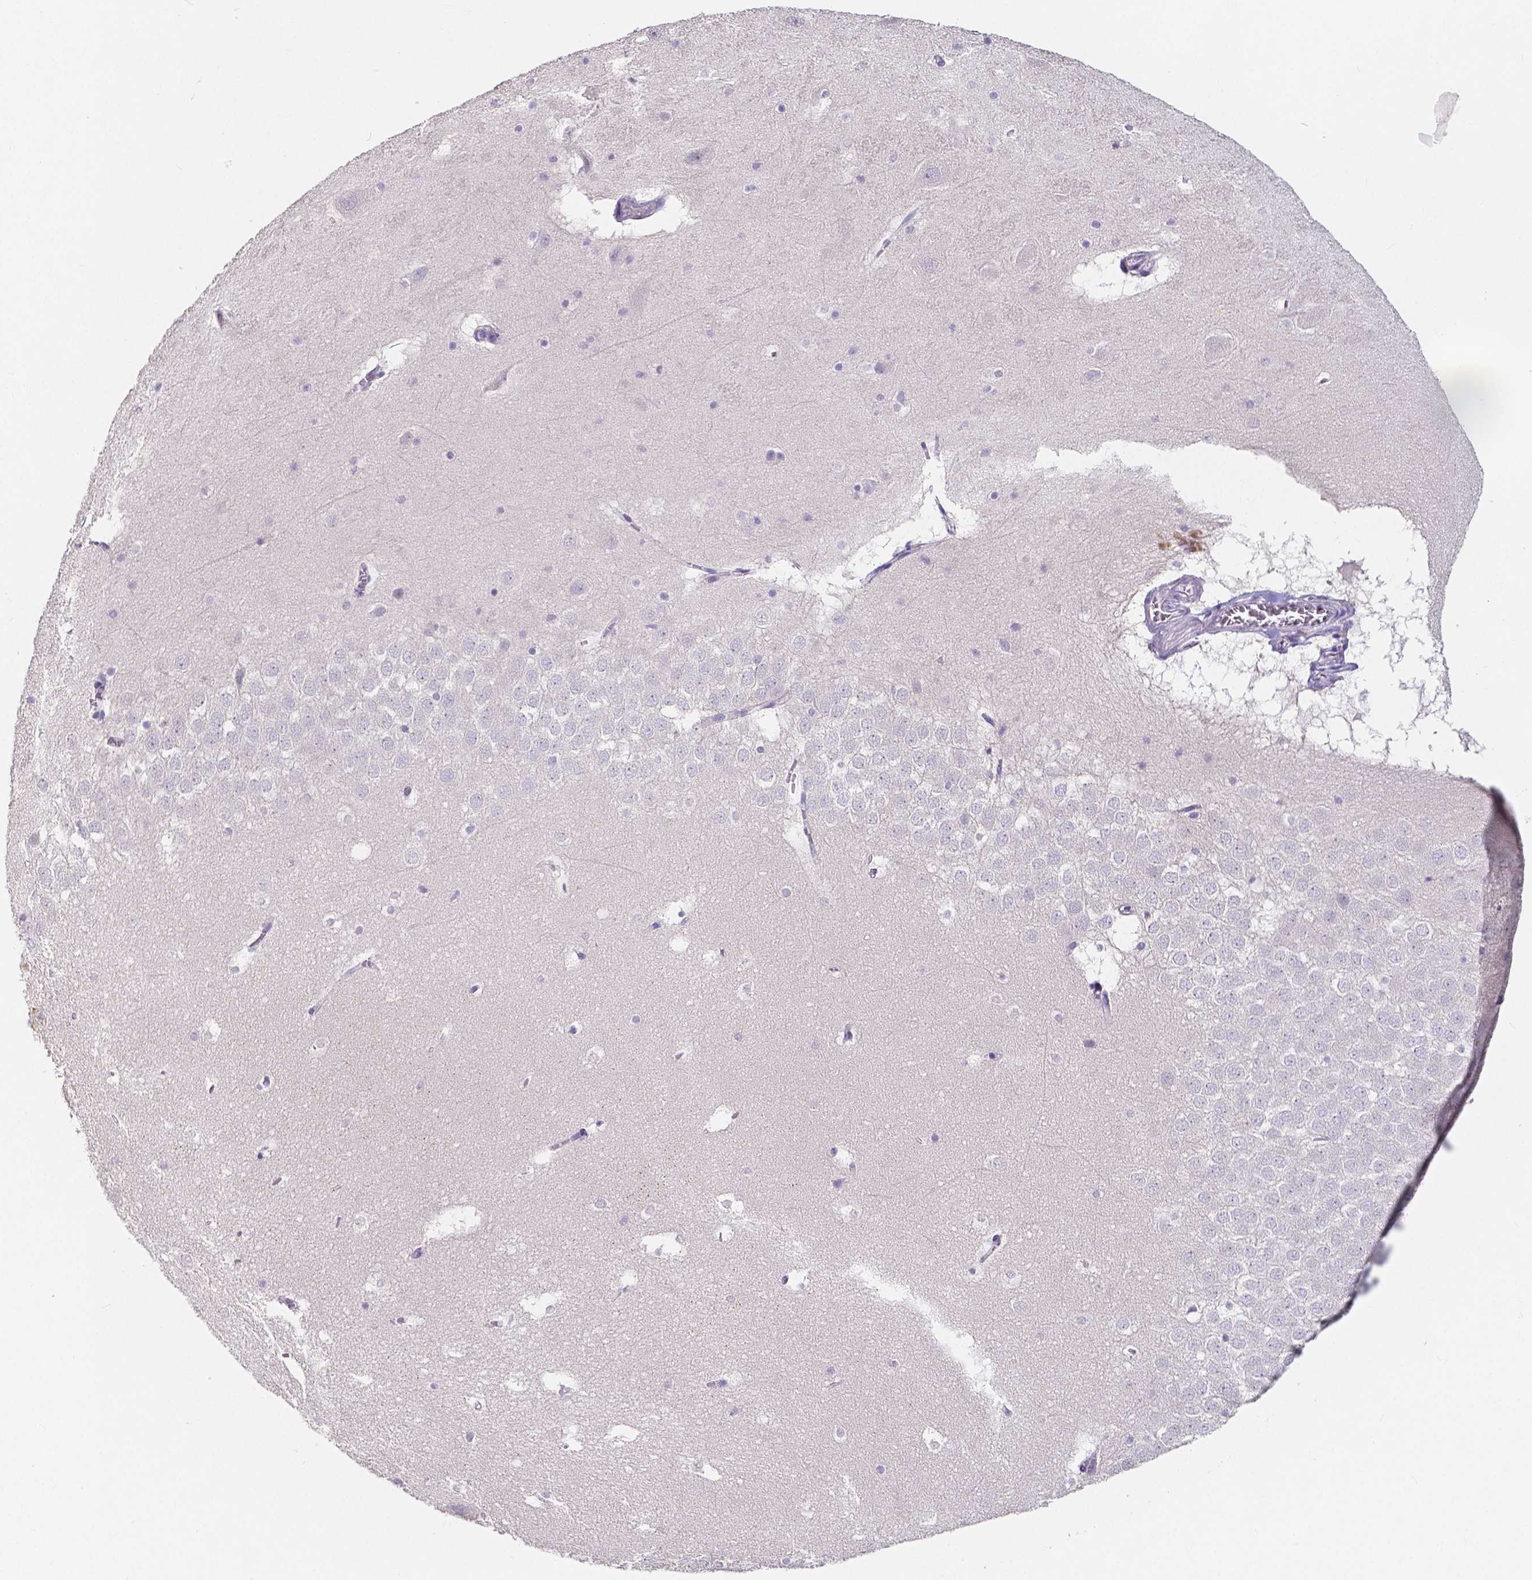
{"staining": {"intensity": "negative", "quantity": "none", "location": "none"}, "tissue": "hippocampus", "cell_type": "Glial cells", "image_type": "normal", "snomed": [{"axis": "morphology", "description": "Normal tissue, NOS"}, {"axis": "topography", "description": "Hippocampus"}], "caption": "Glial cells show no significant protein staining in normal hippocampus. (Stains: DAB immunohistochemistry with hematoxylin counter stain, Microscopy: brightfield microscopy at high magnification).", "gene": "ACP5", "patient": {"sex": "male", "age": 45}}